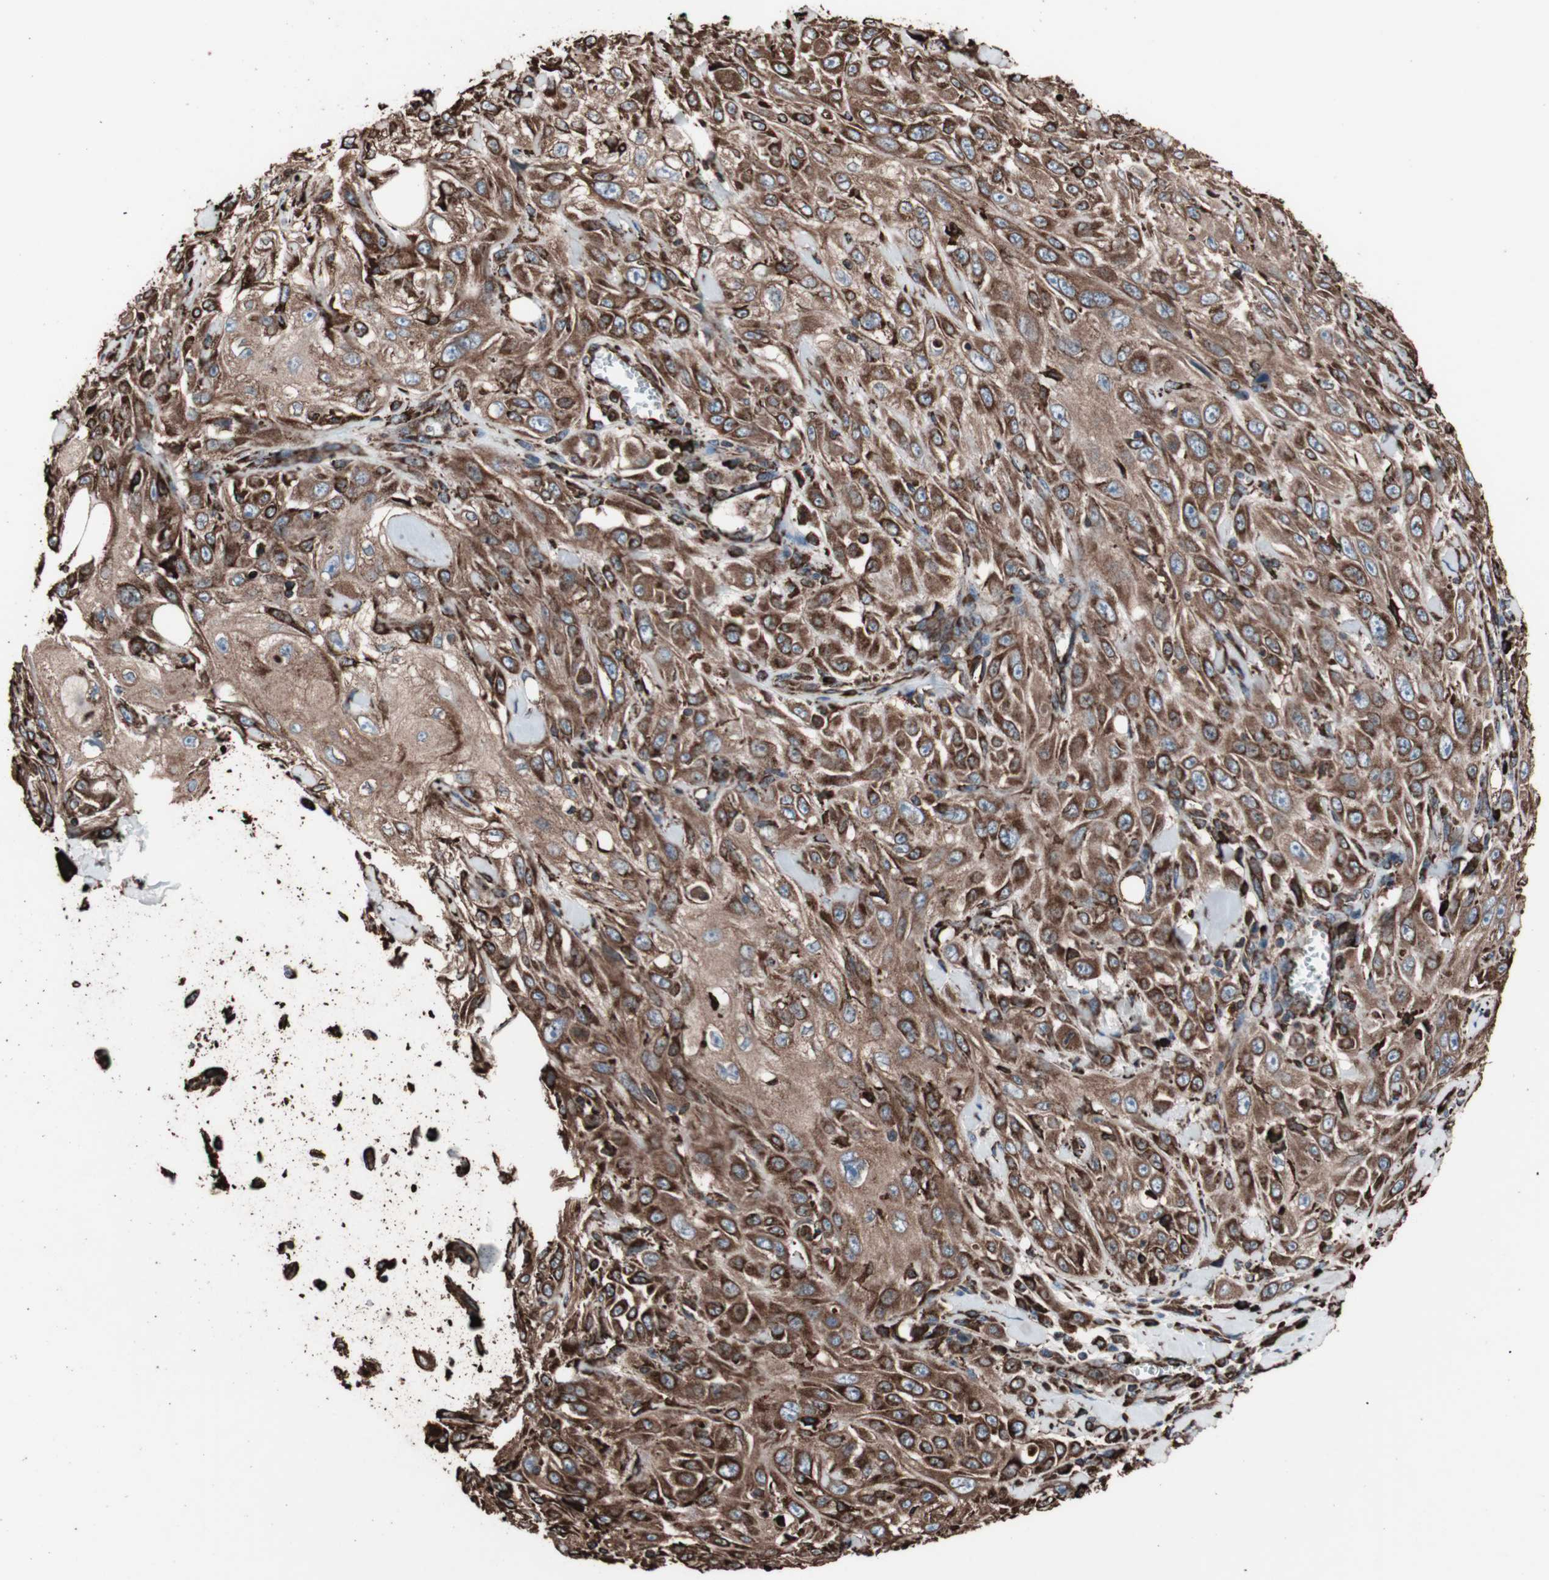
{"staining": {"intensity": "strong", "quantity": ">75%", "location": "cytoplasmic/membranous"}, "tissue": "skin cancer", "cell_type": "Tumor cells", "image_type": "cancer", "snomed": [{"axis": "morphology", "description": "Squamous cell carcinoma, NOS"}, {"axis": "morphology", "description": "Squamous cell carcinoma, metastatic, NOS"}, {"axis": "topography", "description": "Skin"}, {"axis": "topography", "description": "Lymph node"}], "caption": "Approximately >75% of tumor cells in human metastatic squamous cell carcinoma (skin) exhibit strong cytoplasmic/membranous protein staining as visualized by brown immunohistochemical staining.", "gene": "HSP90B1", "patient": {"sex": "male", "age": 75}}